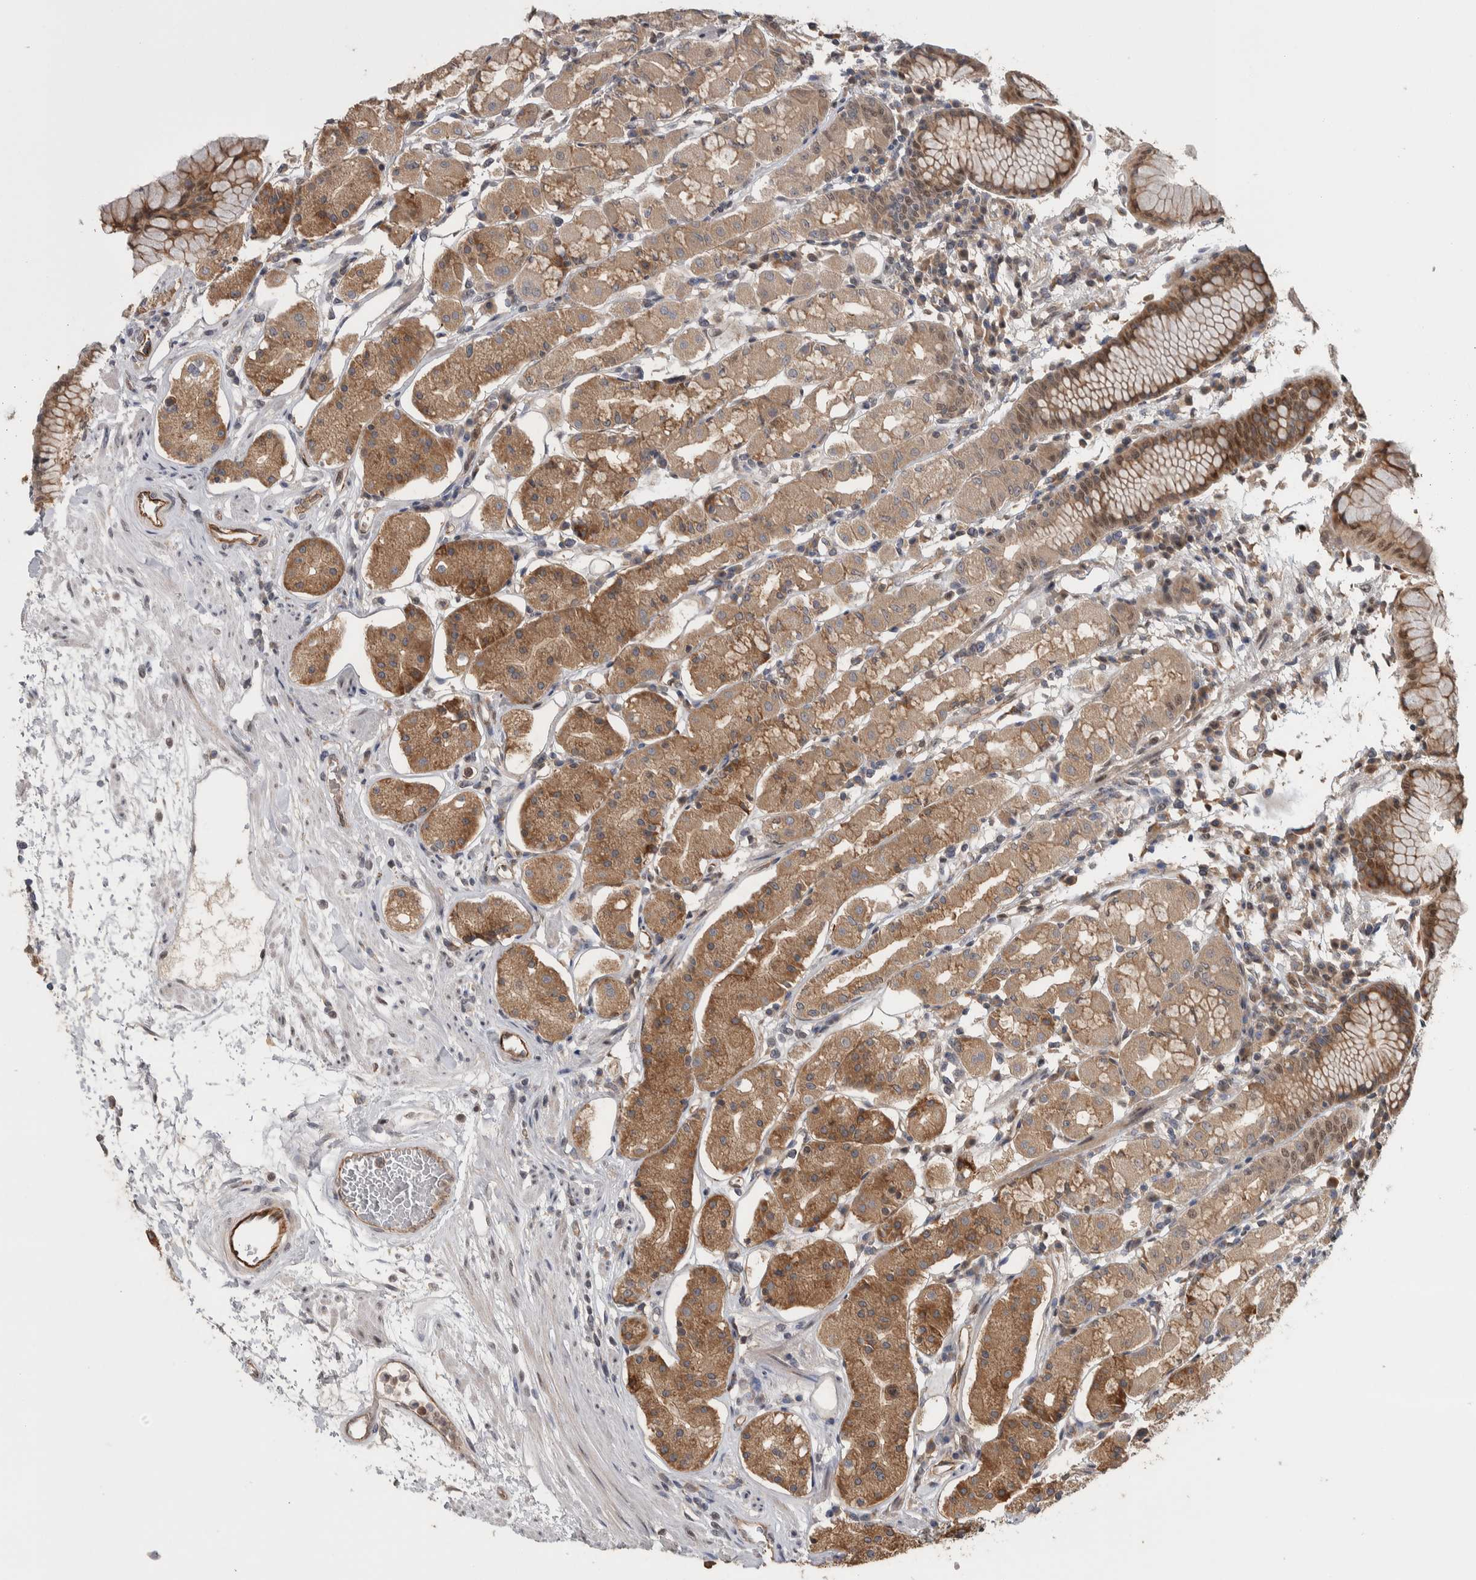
{"staining": {"intensity": "moderate", "quantity": ">75%", "location": "cytoplasmic/membranous"}, "tissue": "stomach", "cell_type": "Glandular cells", "image_type": "normal", "snomed": [{"axis": "morphology", "description": "Normal tissue, NOS"}, {"axis": "topography", "description": "Stomach"}, {"axis": "topography", "description": "Stomach, lower"}], "caption": "IHC (DAB) staining of unremarkable human stomach demonstrates moderate cytoplasmic/membranous protein expression in approximately >75% of glandular cells.", "gene": "PRDM4", "patient": {"sex": "female", "age": 56}}